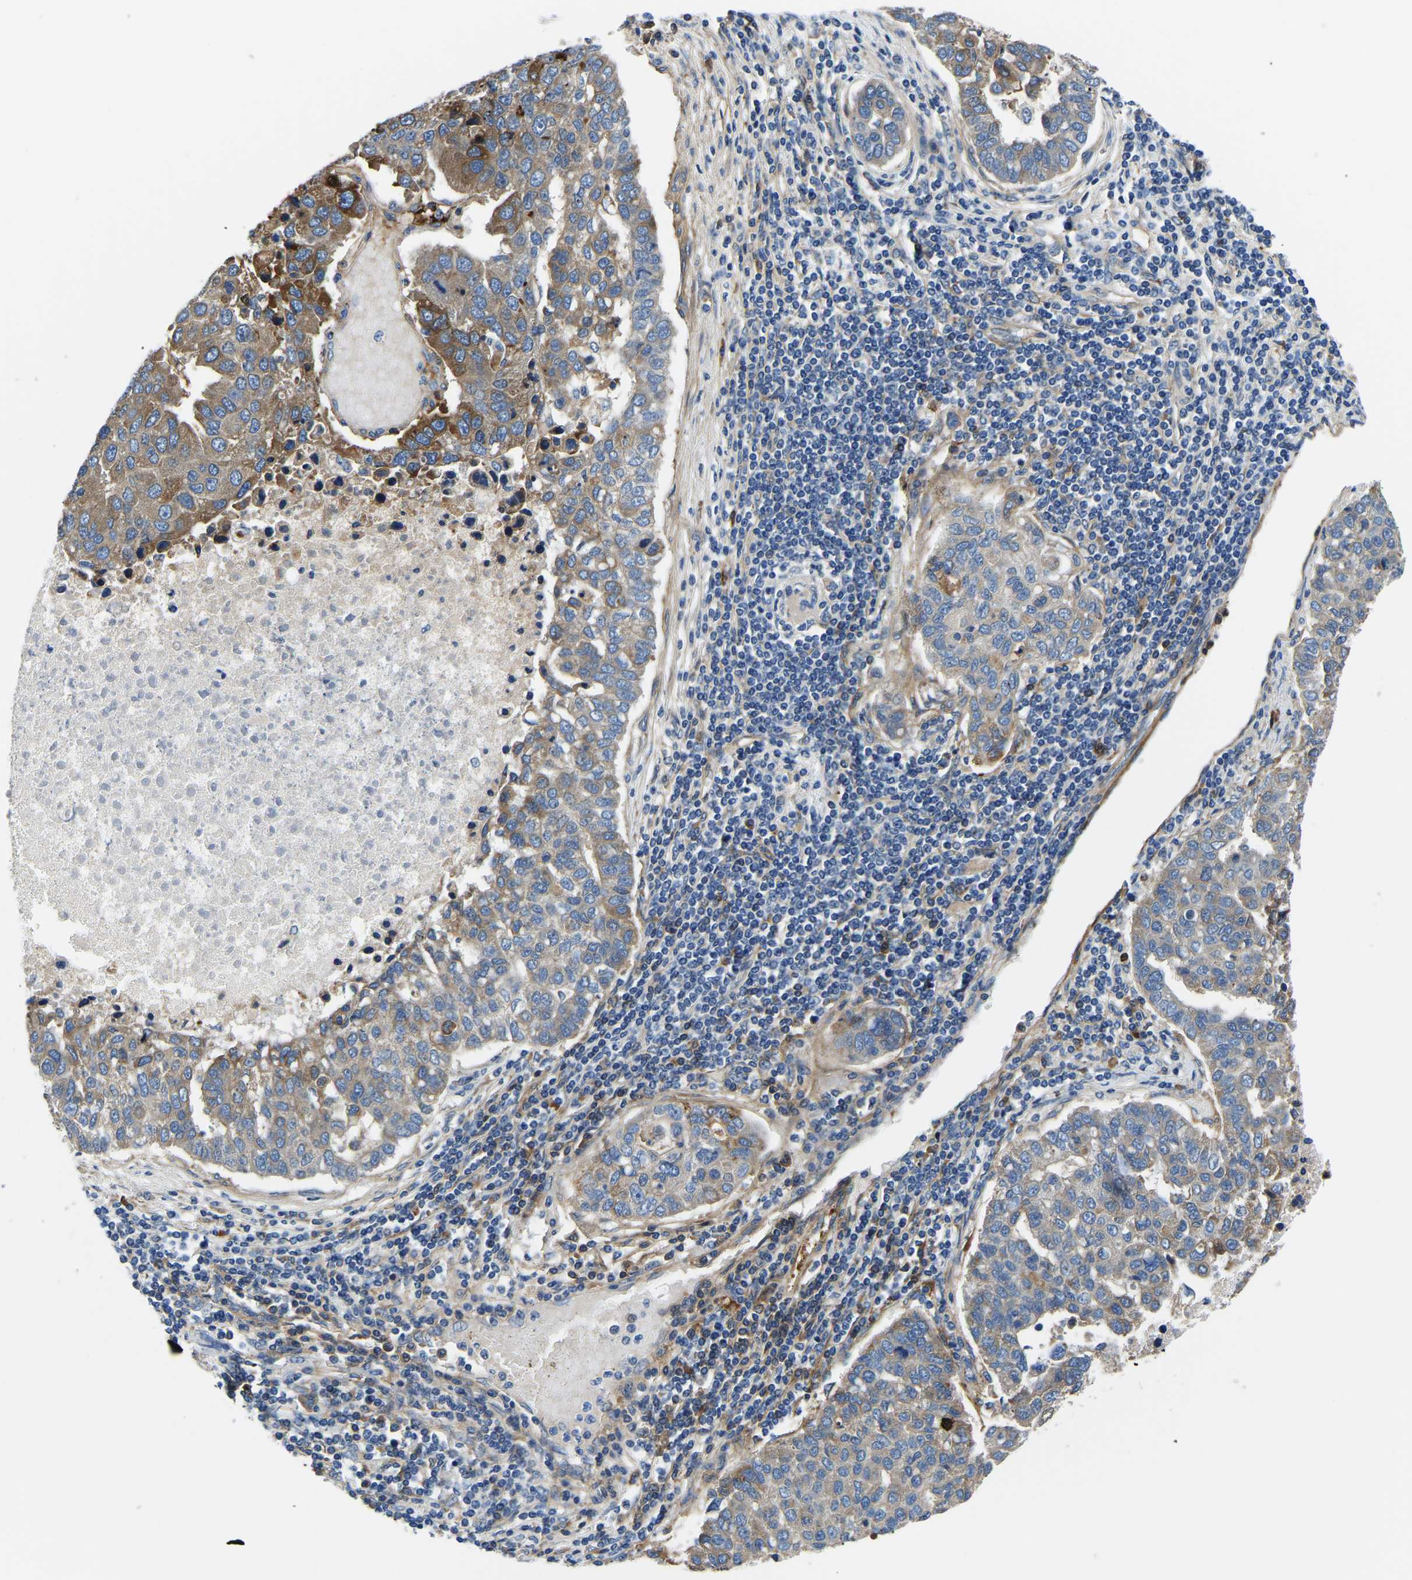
{"staining": {"intensity": "moderate", "quantity": "<25%", "location": "cytoplasmic/membranous"}, "tissue": "pancreatic cancer", "cell_type": "Tumor cells", "image_type": "cancer", "snomed": [{"axis": "morphology", "description": "Adenocarcinoma, NOS"}, {"axis": "topography", "description": "Pancreas"}], "caption": "A high-resolution histopathology image shows IHC staining of adenocarcinoma (pancreatic), which displays moderate cytoplasmic/membranous positivity in about <25% of tumor cells. The staining was performed using DAB, with brown indicating positive protein expression. Nuclei are stained blue with hematoxylin.", "gene": "LIAS", "patient": {"sex": "female", "age": 61}}